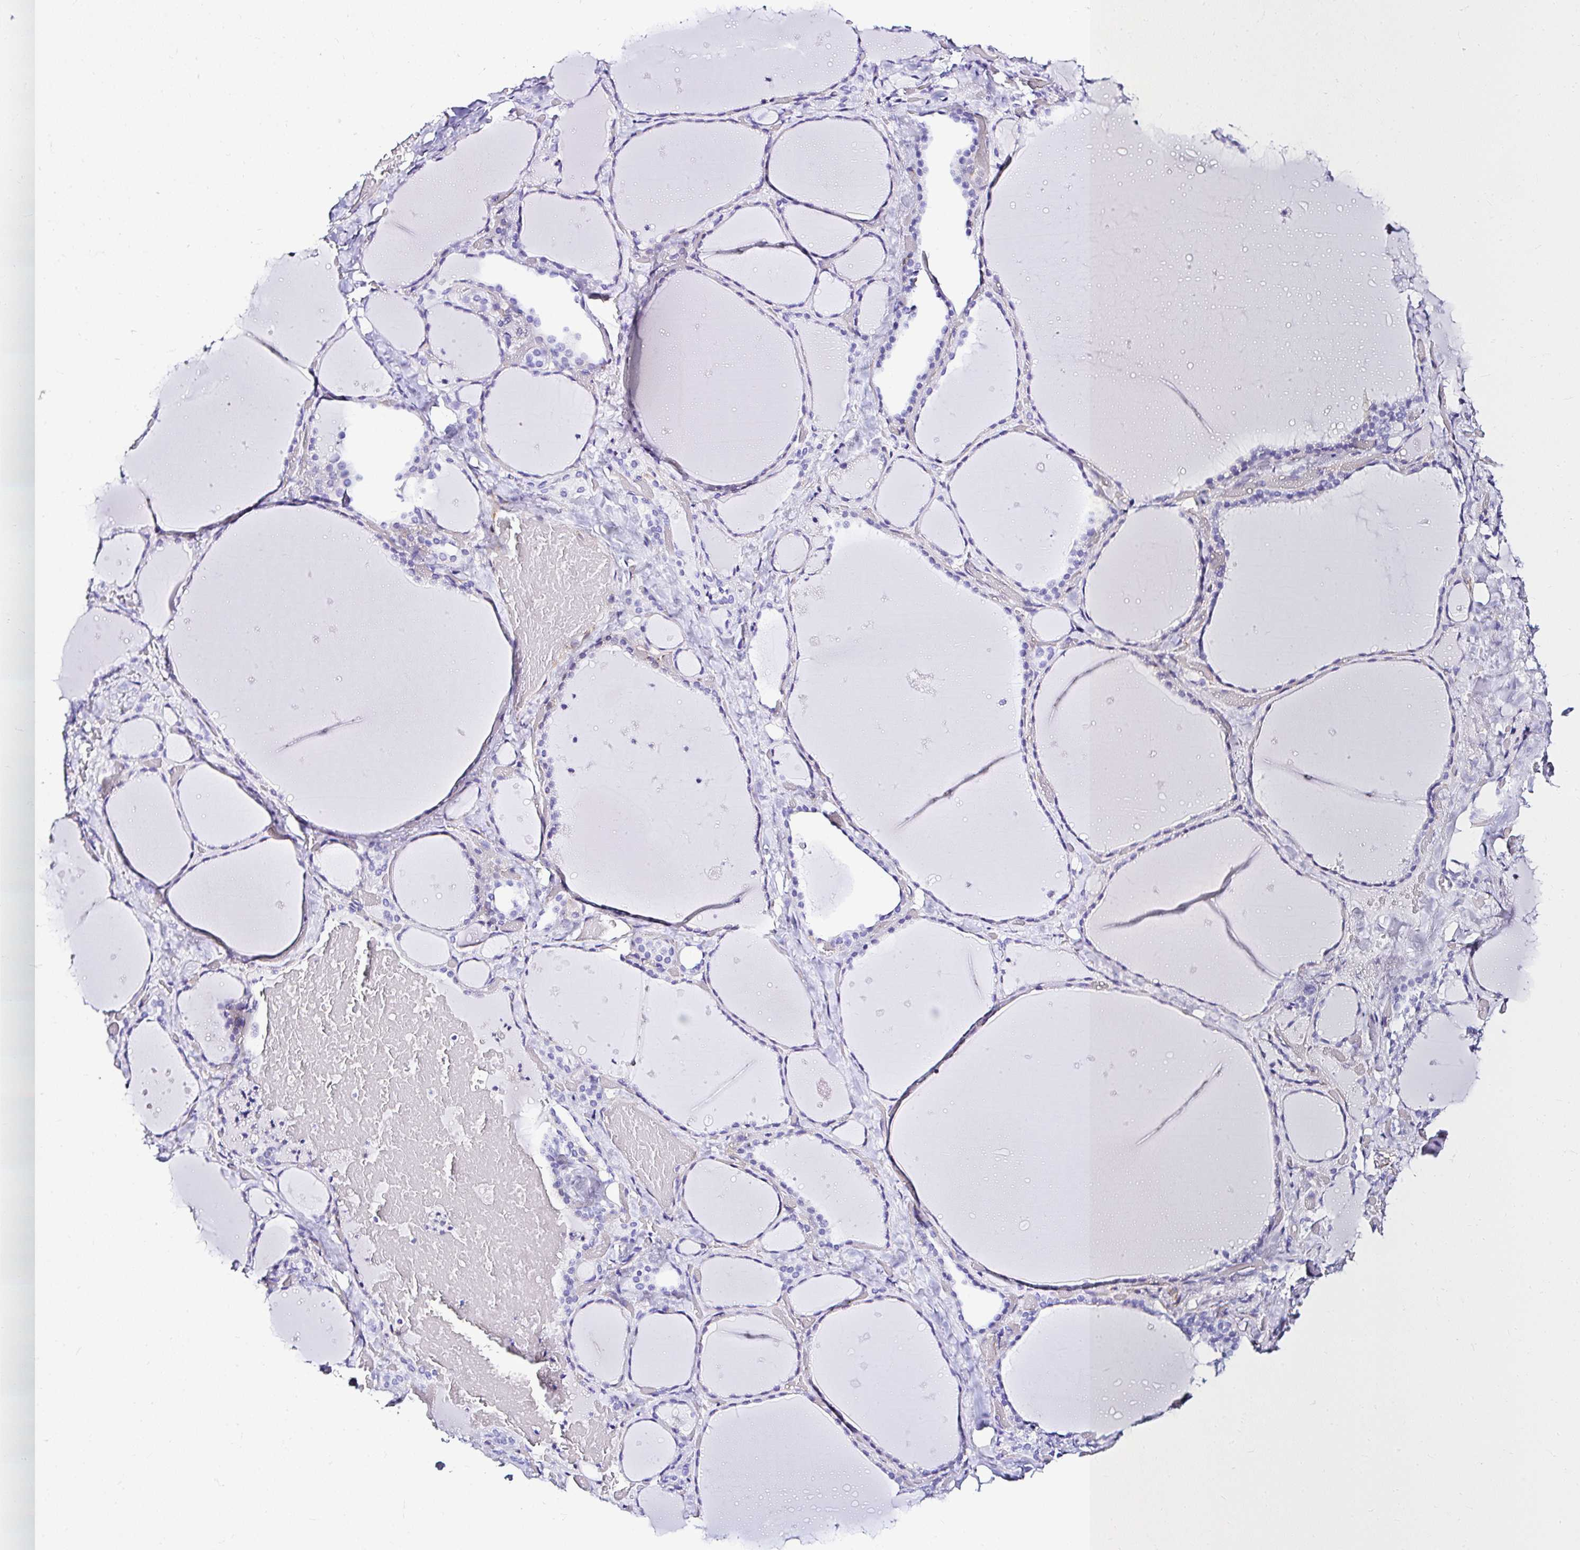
{"staining": {"intensity": "negative", "quantity": "none", "location": "none"}, "tissue": "thyroid gland", "cell_type": "Glandular cells", "image_type": "normal", "snomed": [{"axis": "morphology", "description": "Normal tissue, NOS"}, {"axis": "topography", "description": "Thyroid gland"}], "caption": "A micrograph of human thyroid gland is negative for staining in glandular cells. (DAB (3,3'-diaminobenzidine) IHC visualized using brightfield microscopy, high magnification).", "gene": "DEPDC5", "patient": {"sex": "female", "age": 36}}